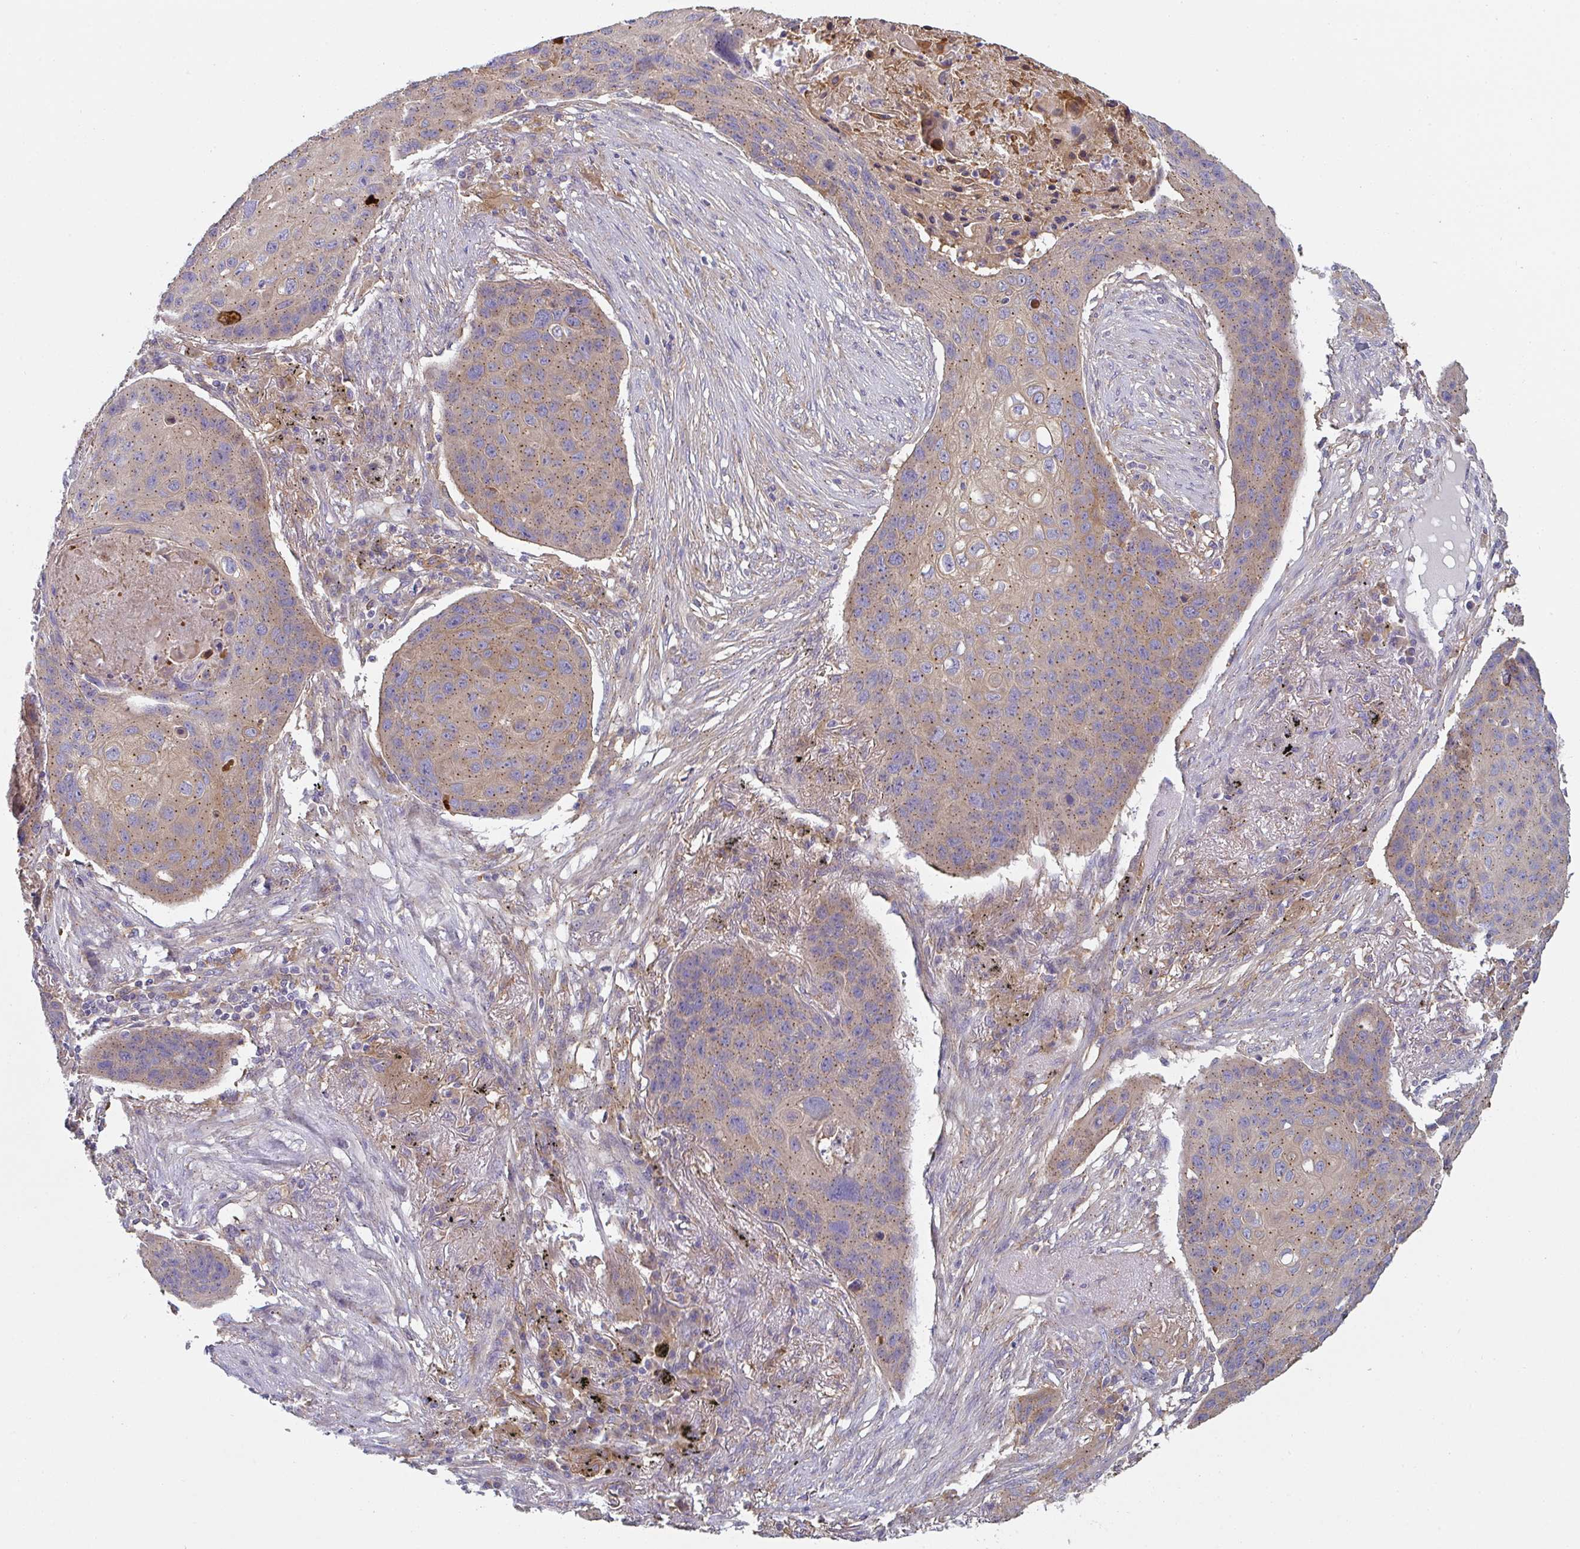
{"staining": {"intensity": "weak", "quantity": "25%-75%", "location": "cytoplasmic/membranous"}, "tissue": "lung cancer", "cell_type": "Tumor cells", "image_type": "cancer", "snomed": [{"axis": "morphology", "description": "Squamous cell carcinoma, NOS"}, {"axis": "topography", "description": "Lung"}], "caption": "Lung squamous cell carcinoma stained with a brown dye shows weak cytoplasmic/membranous positive positivity in about 25%-75% of tumor cells.", "gene": "SNX5", "patient": {"sex": "female", "age": 63}}